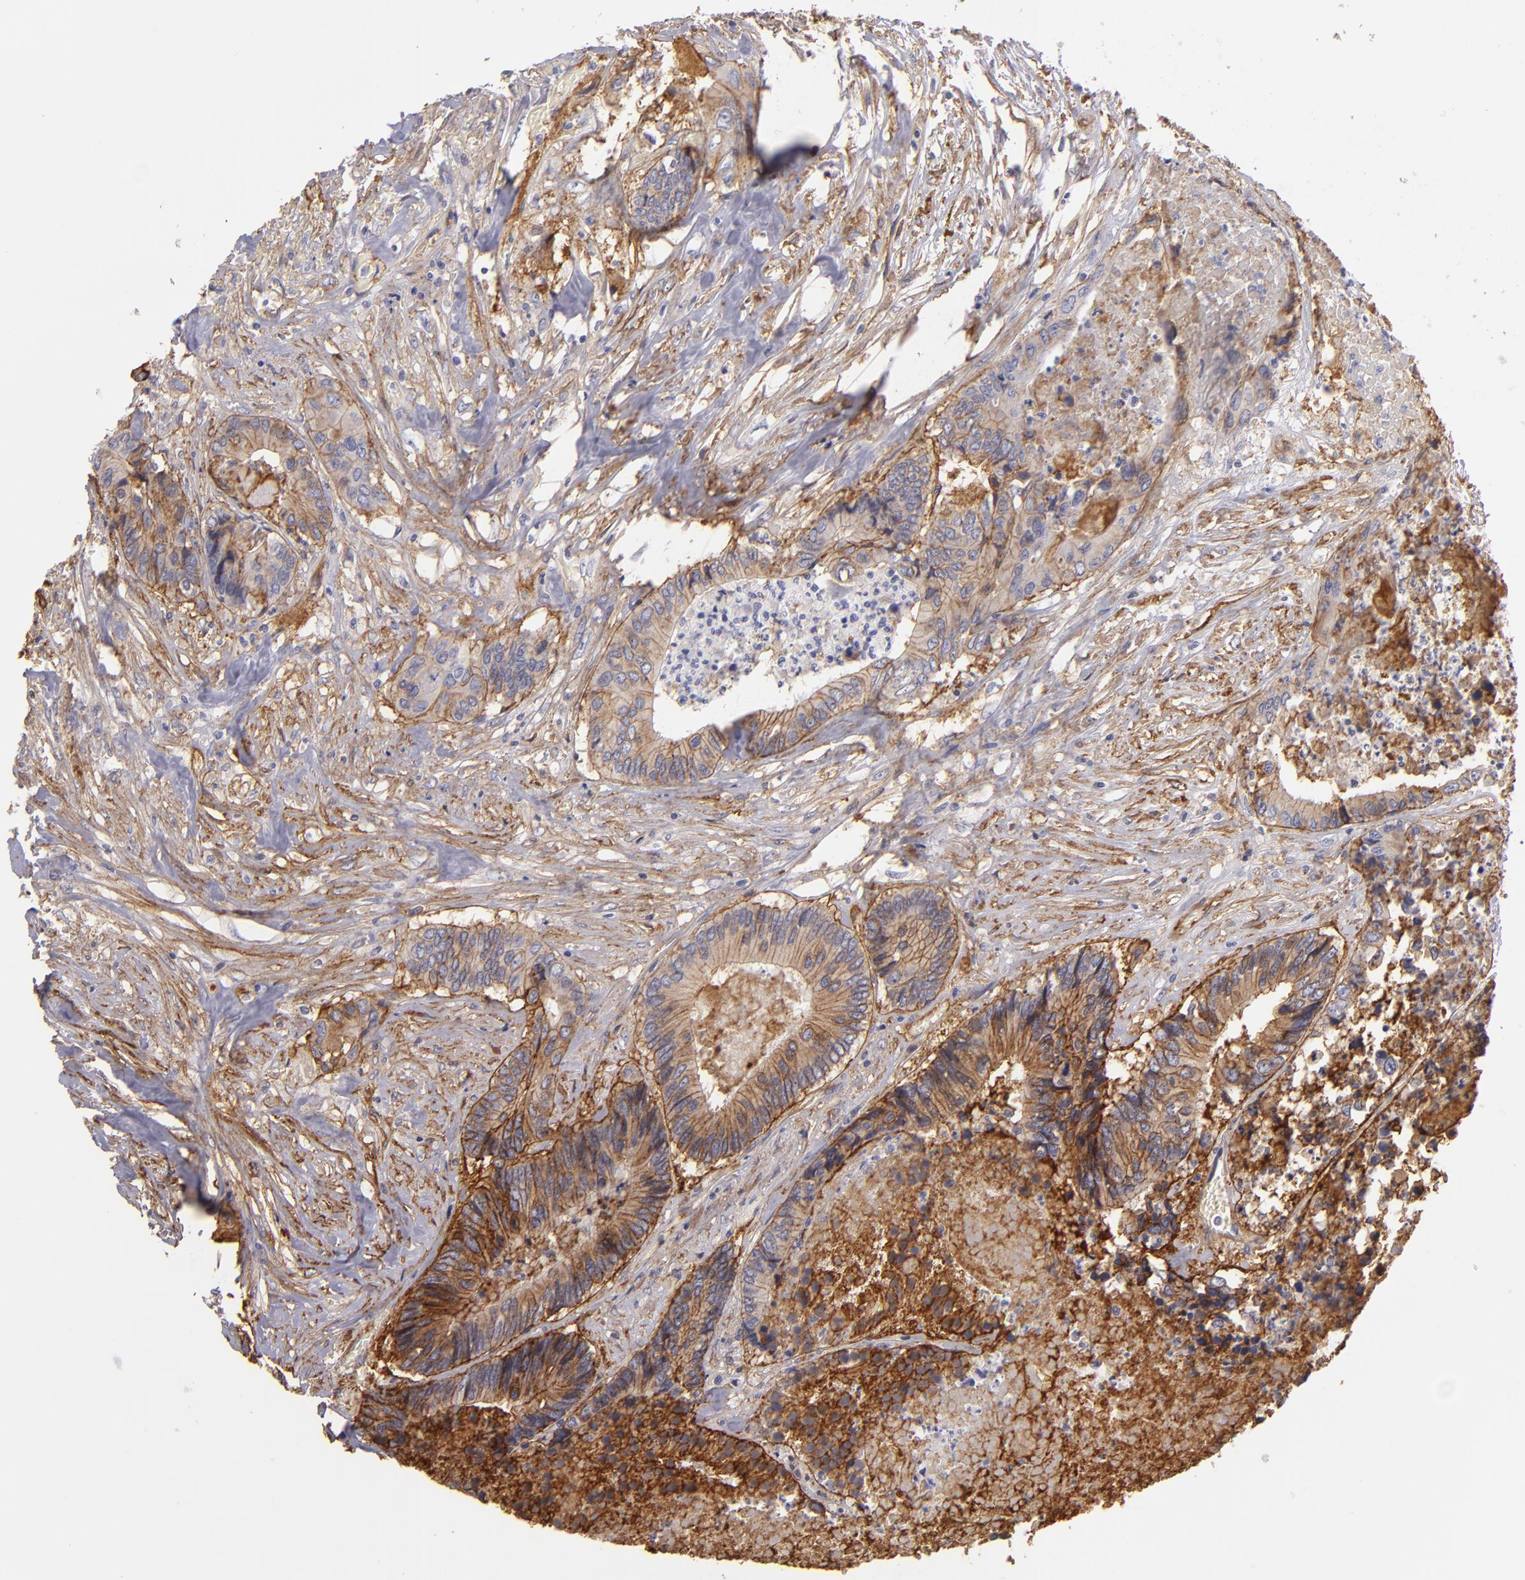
{"staining": {"intensity": "strong", "quantity": ">75%", "location": "cytoplasmic/membranous"}, "tissue": "colorectal cancer", "cell_type": "Tumor cells", "image_type": "cancer", "snomed": [{"axis": "morphology", "description": "Adenocarcinoma, NOS"}, {"axis": "topography", "description": "Rectum"}], "caption": "Approximately >75% of tumor cells in adenocarcinoma (colorectal) reveal strong cytoplasmic/membranous protein expression as visualized by brown immunohistochemical staining.", "gene": "CD151", "patient": {"sex": "male", "age": 55}}